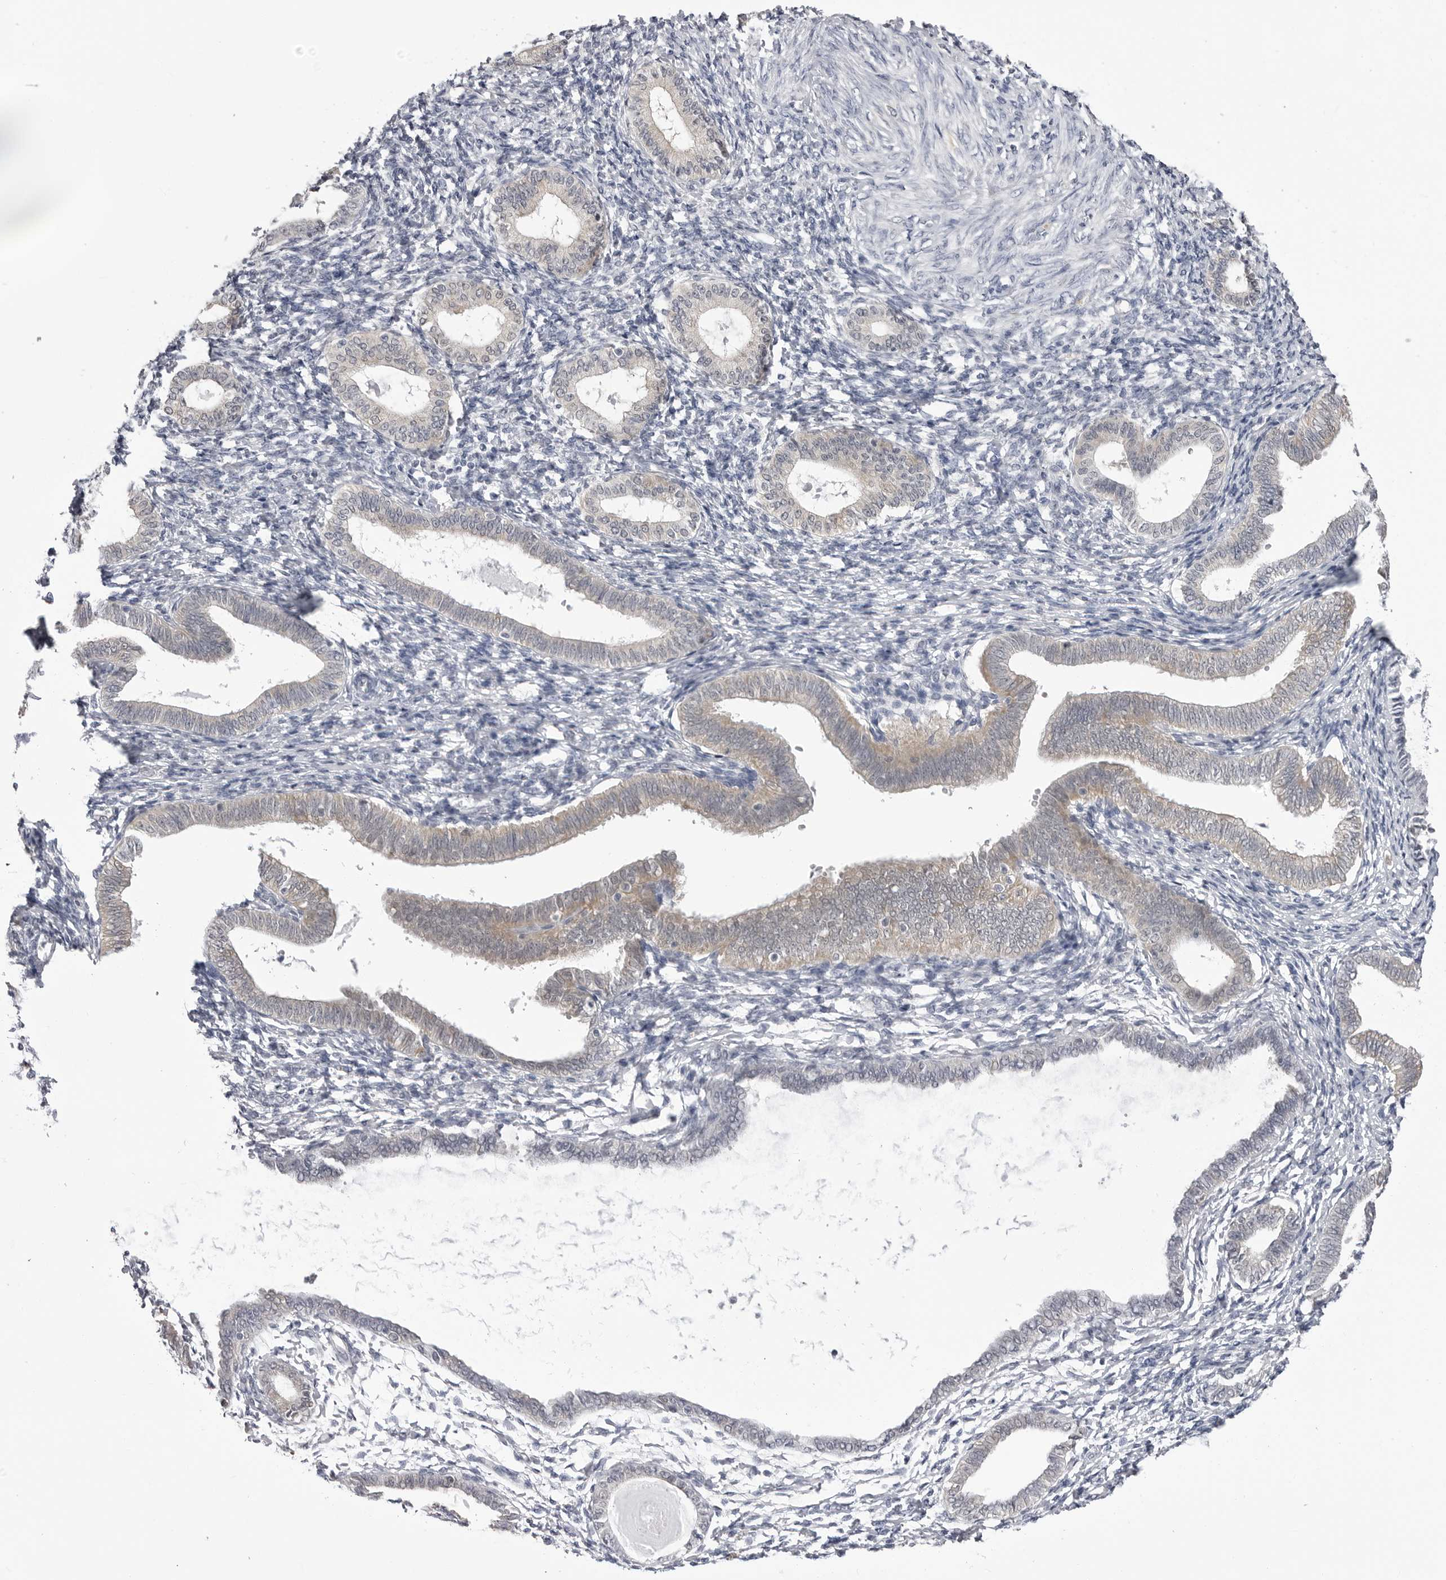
{"staining": {"intensity": "negative", "quantity": "none", "location": "none"}, "tissue": "endometrium", "cell_type": "Cells in endometrial stroma", "image_type": "normal", "snomed": [{"axis": "morphology", "description": "Normal tissue, NOS"}, {"axis": "topography", "description": "Endometrium"}], "caption": "Cells in endometrial stroma are negative for protein expression in normal human endometrium. Brightfield microscopy of immunohistochemistry stained with DAB (3,3'-diaminobenzidine) (brown) and hematoxylin (blue), captured at high magnification.", "gene": "FH", "patient": {"sex": "female", "age": 77}}